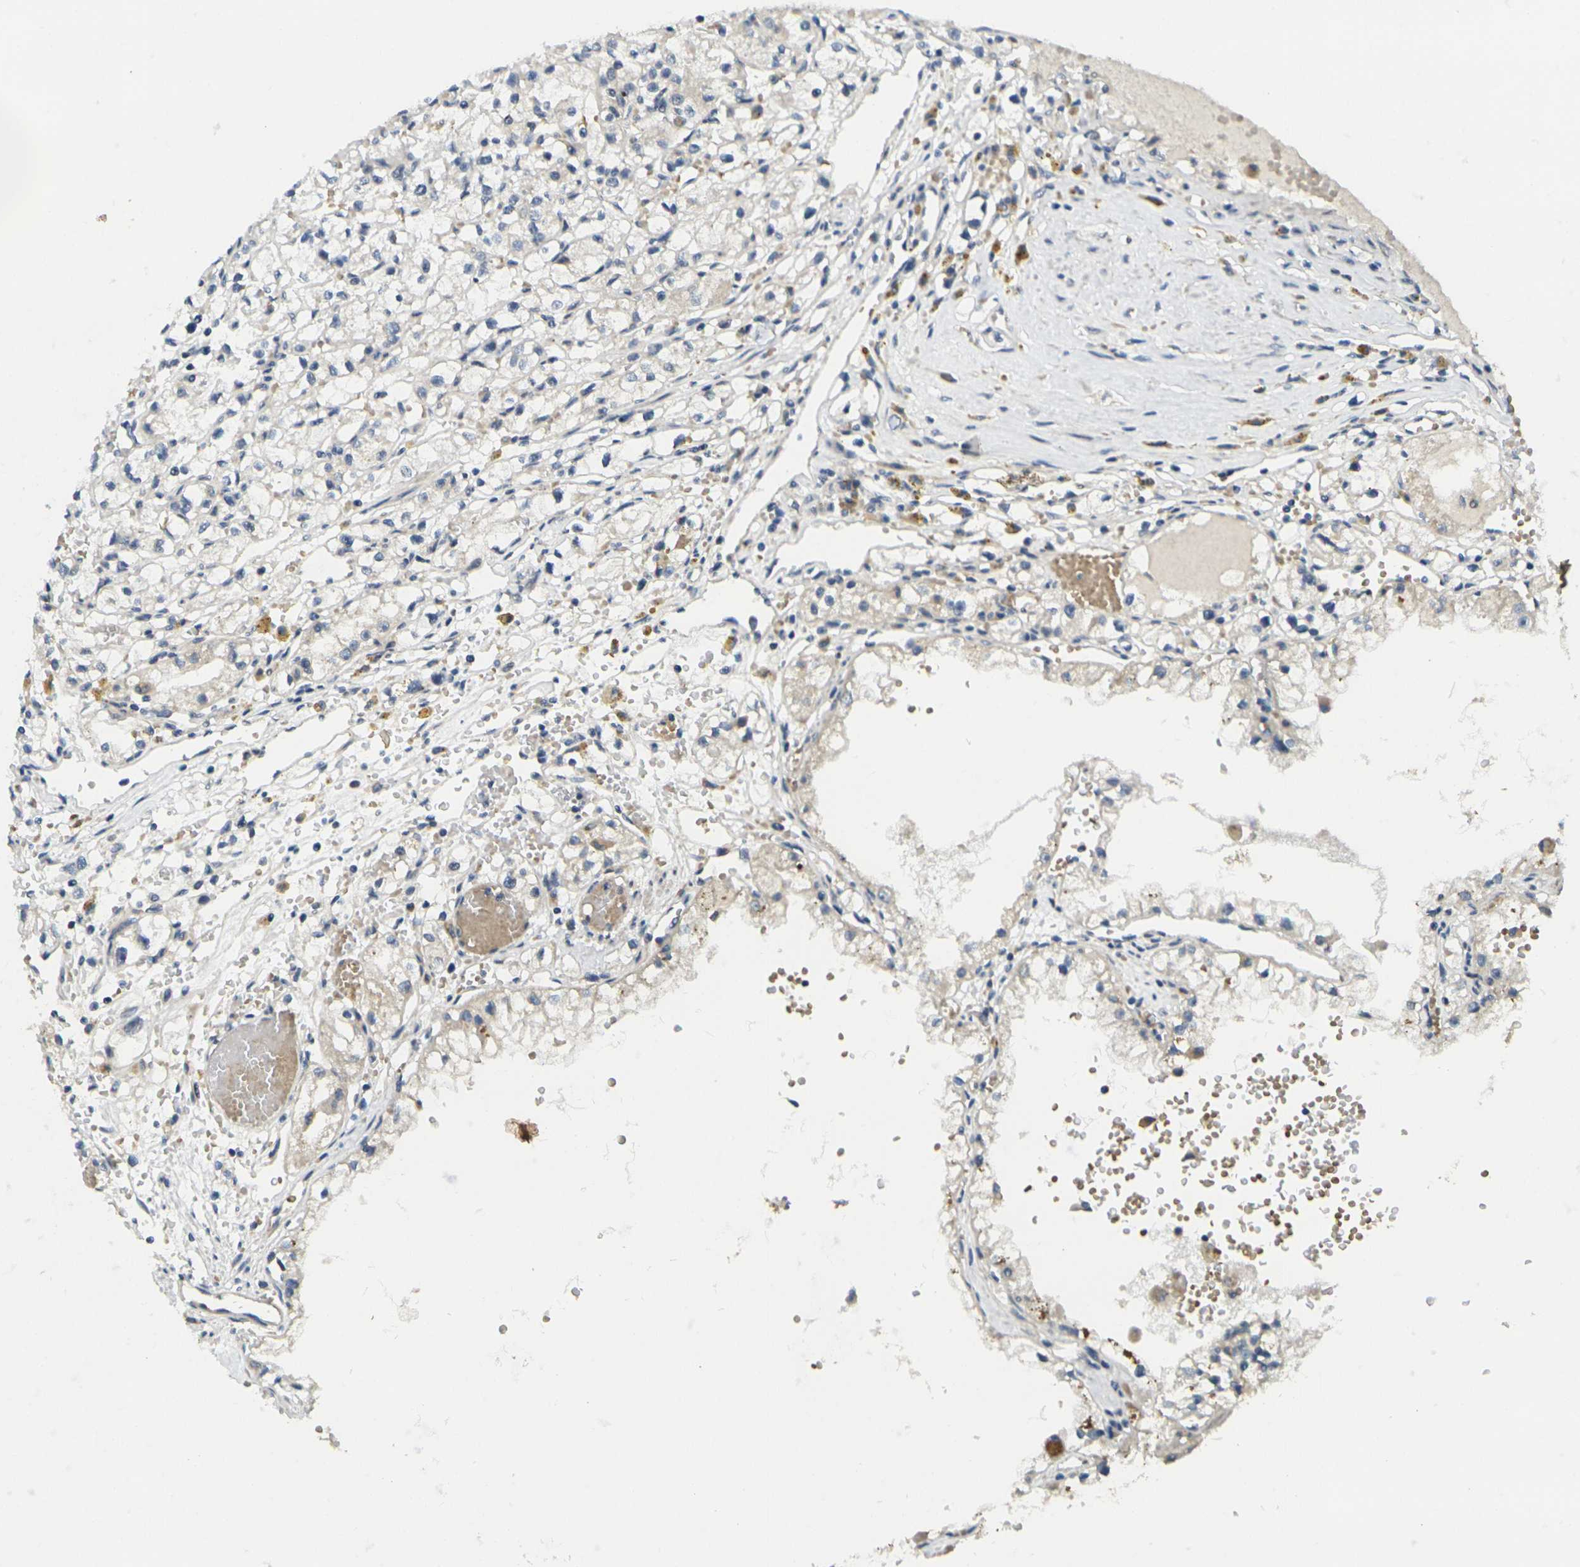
{"staining": {"intensity": "negative", "quantity": "none", "location": "none"}, "tissue": "renal cancer", "cell_type": "Tumor cells", "image_type": "cancer", "snomed": [{"axis": "morphology", "description": "Adenocarcinoma, NOS"}, {"axis": "topography", "description": "Kidney"}], "caption": "Renal cancer (adenocarcinoma) was stained to show a protein in brown. There is no significant staining in tumor cells. The staining was performed using DAB to visualize the protein expression in brown, while the nuclei were stained in blue with hematoxylin (Magnification: 20x).", "gene": "MINAR2", "patient": {"sex": "male", "age": 56}}